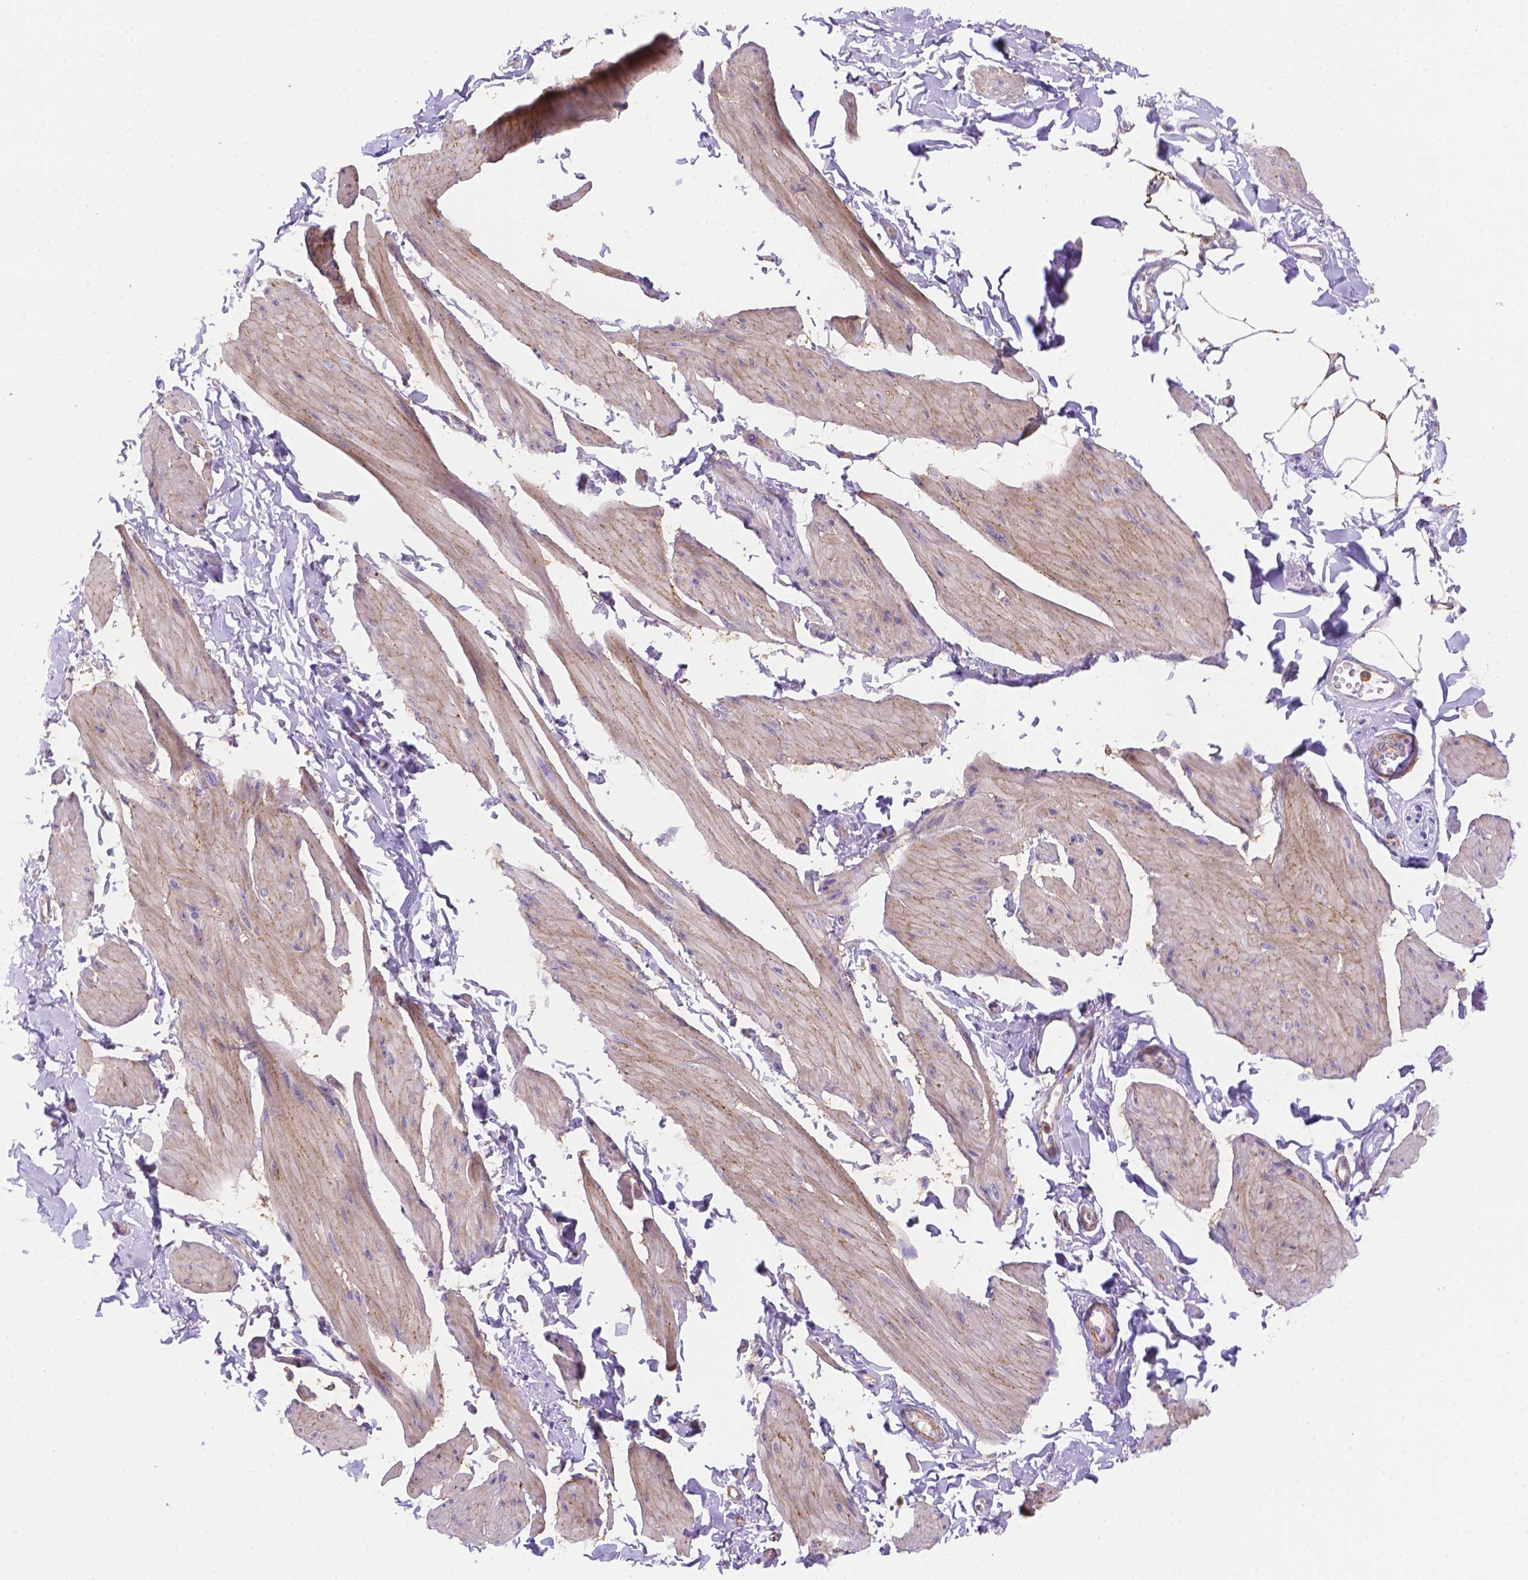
{"staining": {"intensity": "weak", "quantity": "25%-75%", "location": "cytoplasmic/membranous"}, "tissue": "smooth muscle", "cell_type": "Smooth muscle cells", "image_type": "normal", "snomed": [{"axis": "morphology", "description": "Normal tissue, NOS"}, {"axis": "topography", "description": "Adipose tissue"}, {"axis": "topography", "description": "Smooth muscle"}, {"axis": "topography", "description": "Peripheral nerve tissue"}], "caption": "Protein expression analysis of benign smooth muscle demonstrates weak cytoplasmic/membranous expression in about 25%-75% of smooth muscle cells. (Brightfield microscopy of DAB IHC at high magnification).", "gene": "NXPE2", "patient": {"sex": "male", "age": 83}}